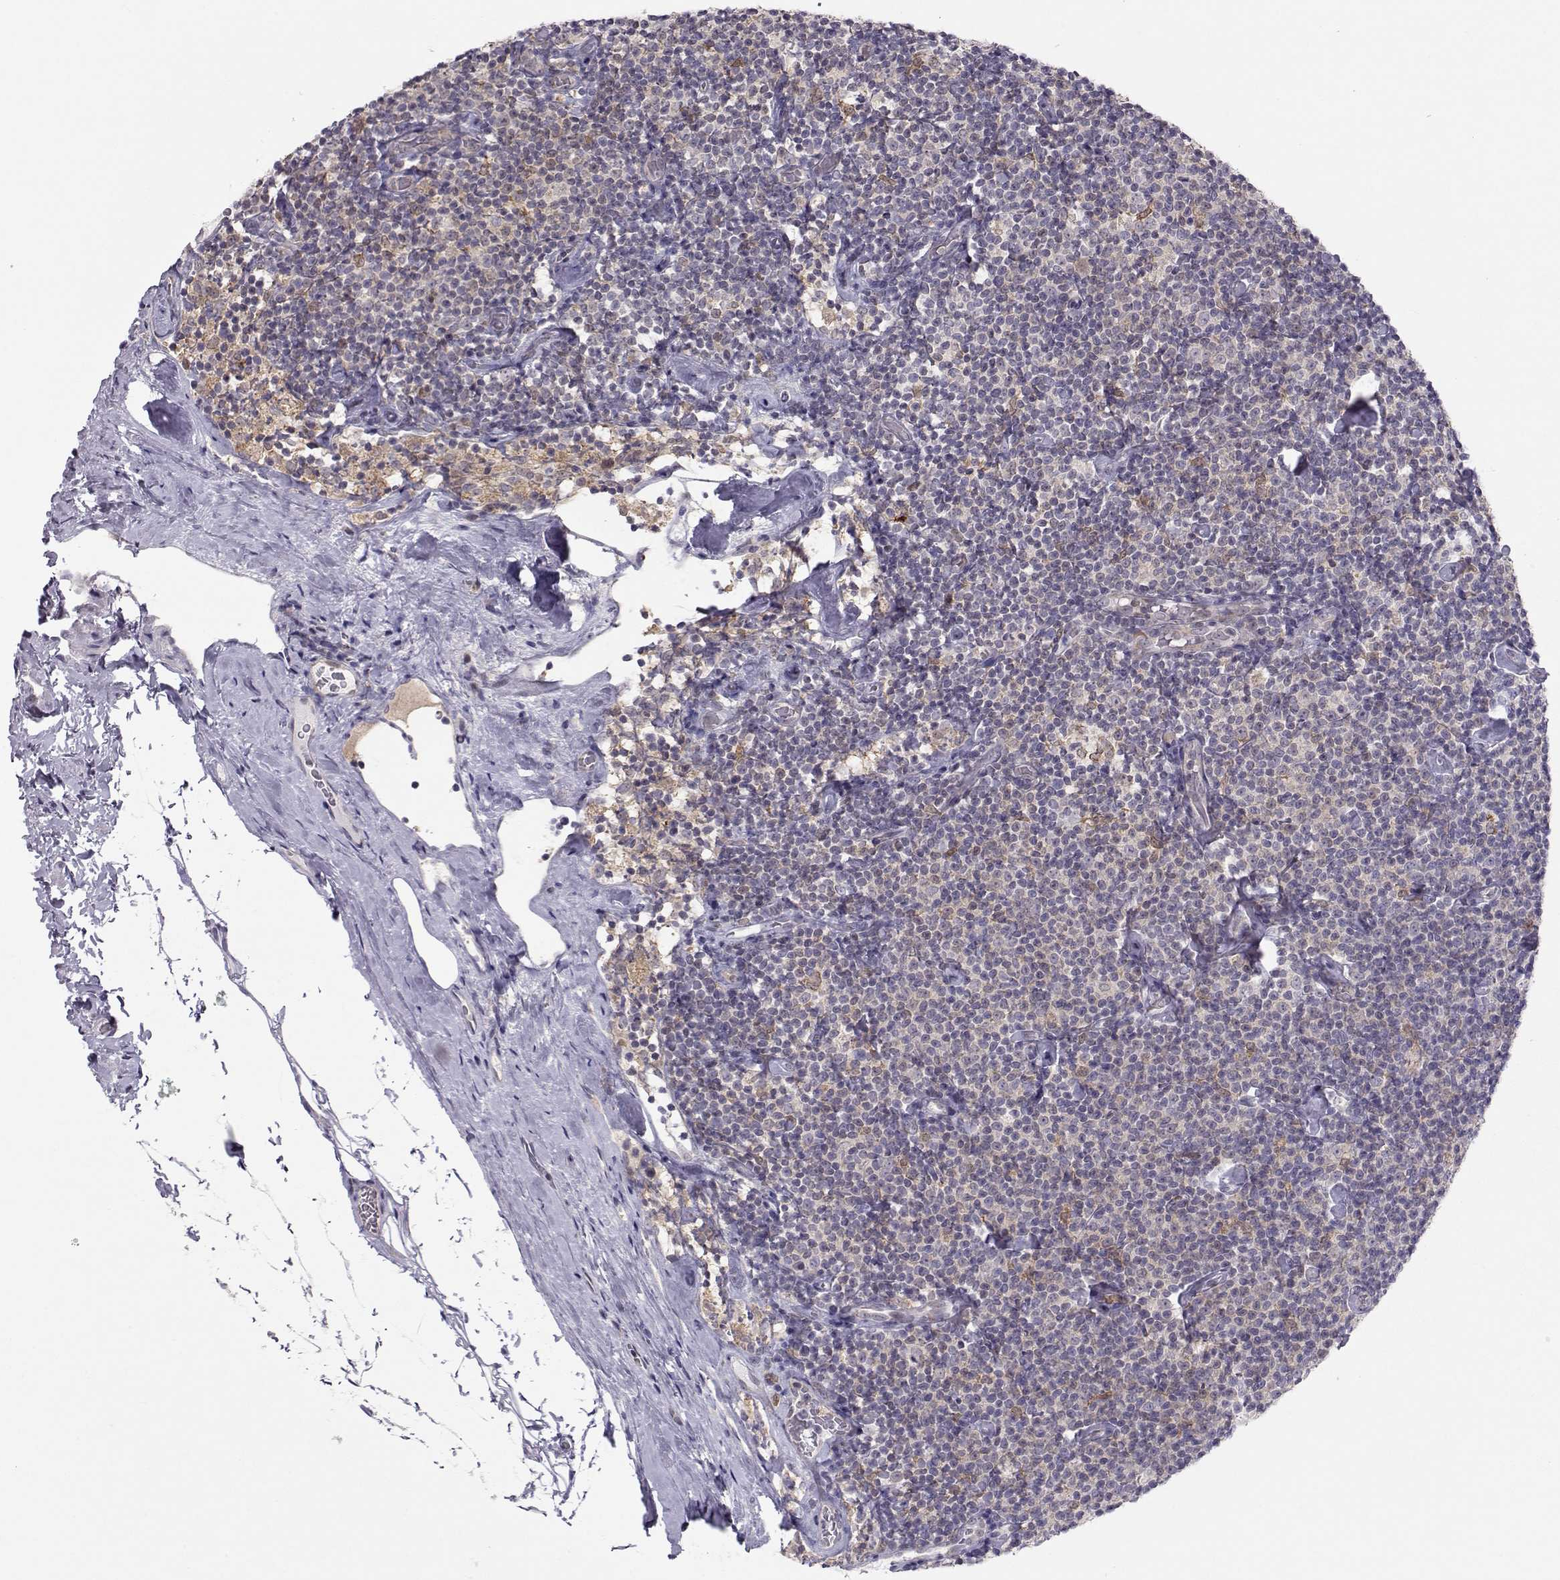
{"staining": {"intensity": "negative", "quantity": "none", "location": "none"}, "tissue": "lymphoma", "cell_type": "Tumor cells", "image_type": "cancer", "snomed": [{"axis": "morphology", "description": "Malignant lymphoma, non-Hodgkin's type, Low grade"}, {"axis": "topography", "description": "Lymph node"}], "caption": "Tumor cells are negative for brown protein staining in lymphoma. The staining is performed using DAB brown chromogen with nuclei counter-stained in using hematoxylin.", "gene": "NPVF", "patient": {"sex": "male", "age": 81}}